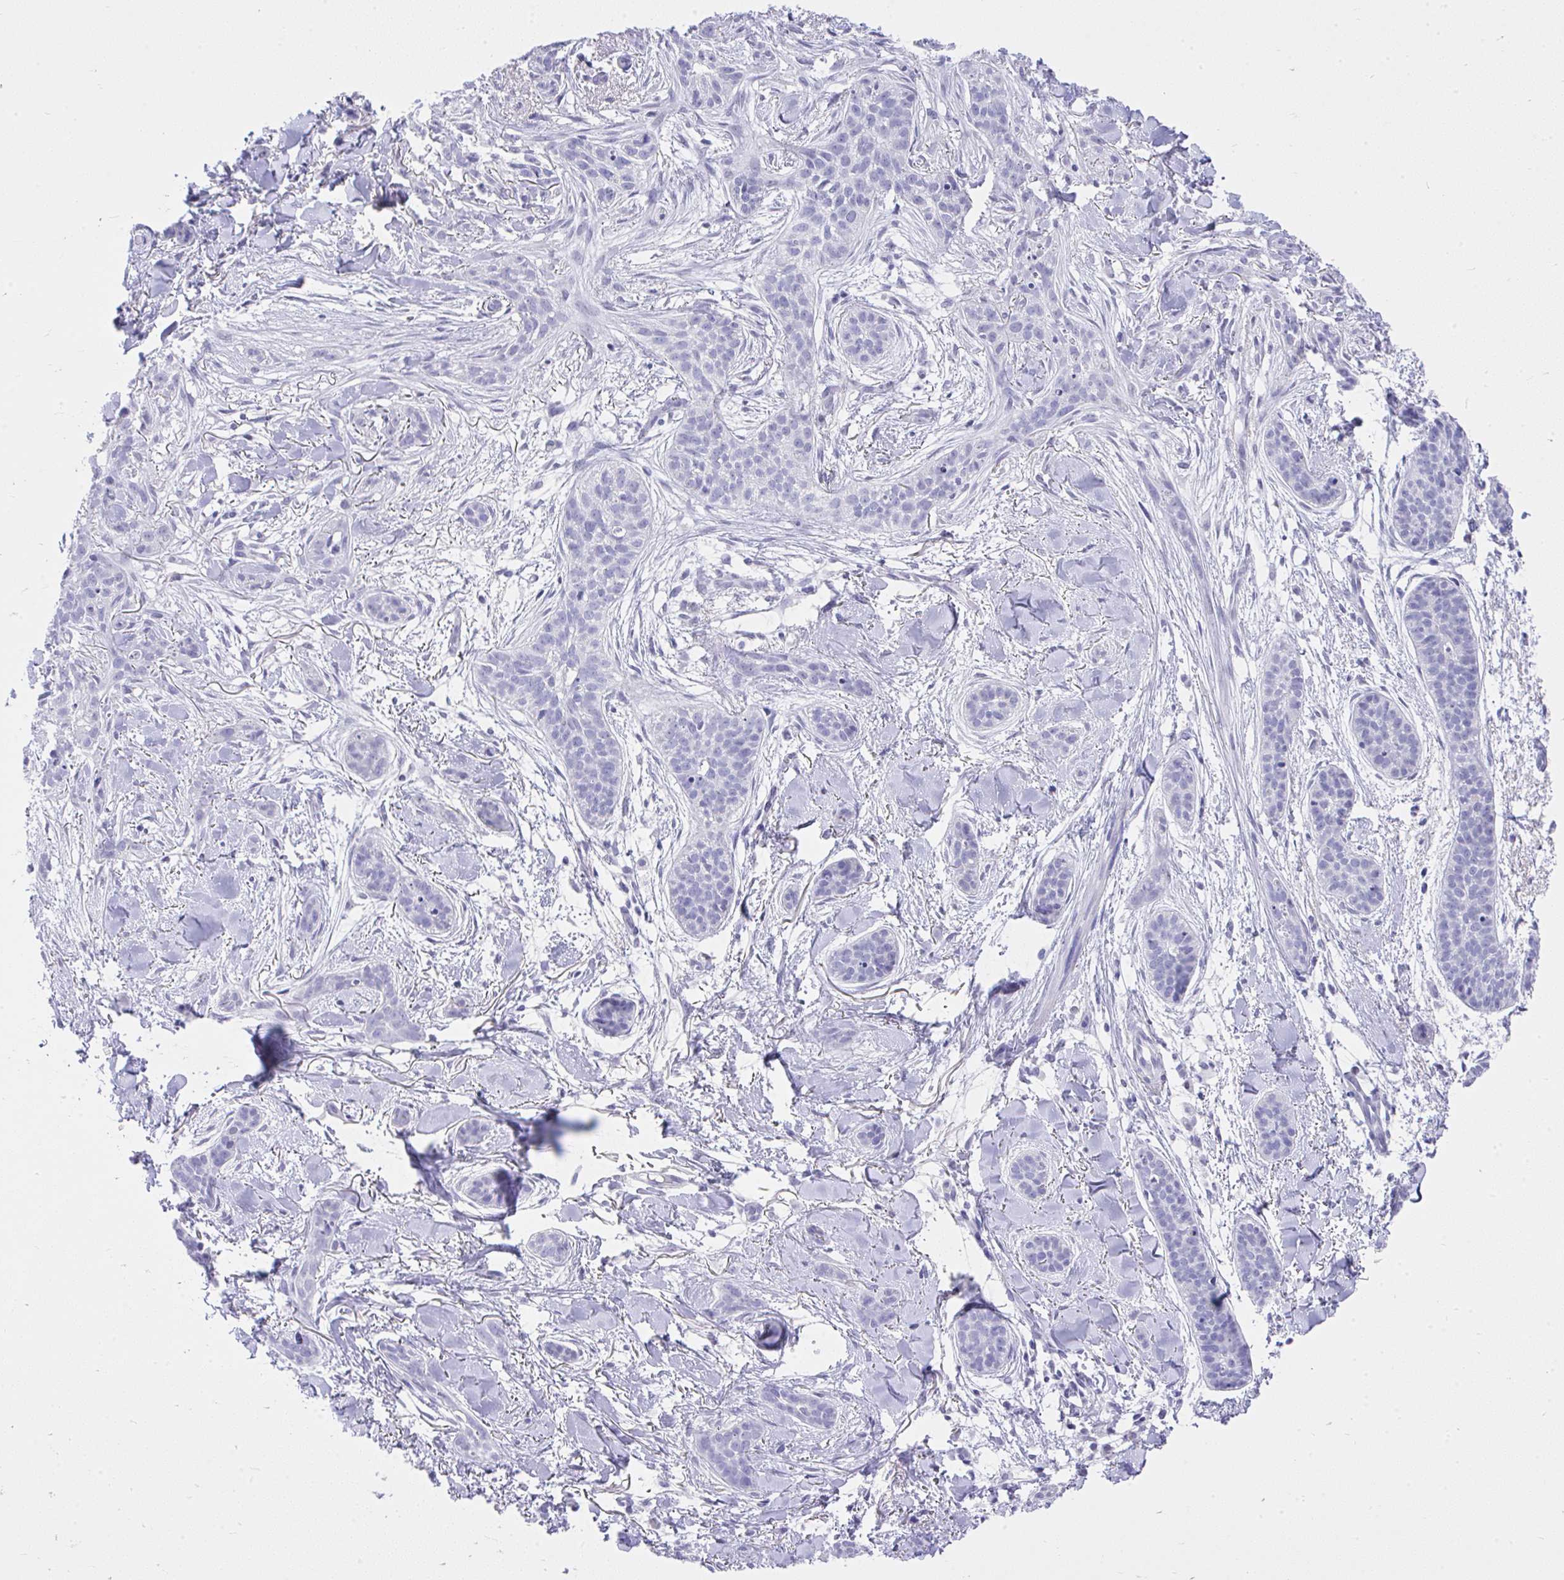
{"staining": {"intensity": "negative", "quantity": "none", "location": "none"}, "tissue": "skin cancer", "cell_type": "Tumor cells", "image_type": "cancer", "snomed": [{"axis": "morphology", "description": "Basal cell carcinoma"}, {"axis": "topography", "description": "Skin"}], "caption": "The photomicrograph shows no significant expression in tumor cells of skin basal cell carcinoma.", "gene": "MS4A12", "patient": {"sex": "male", "age": 52}}